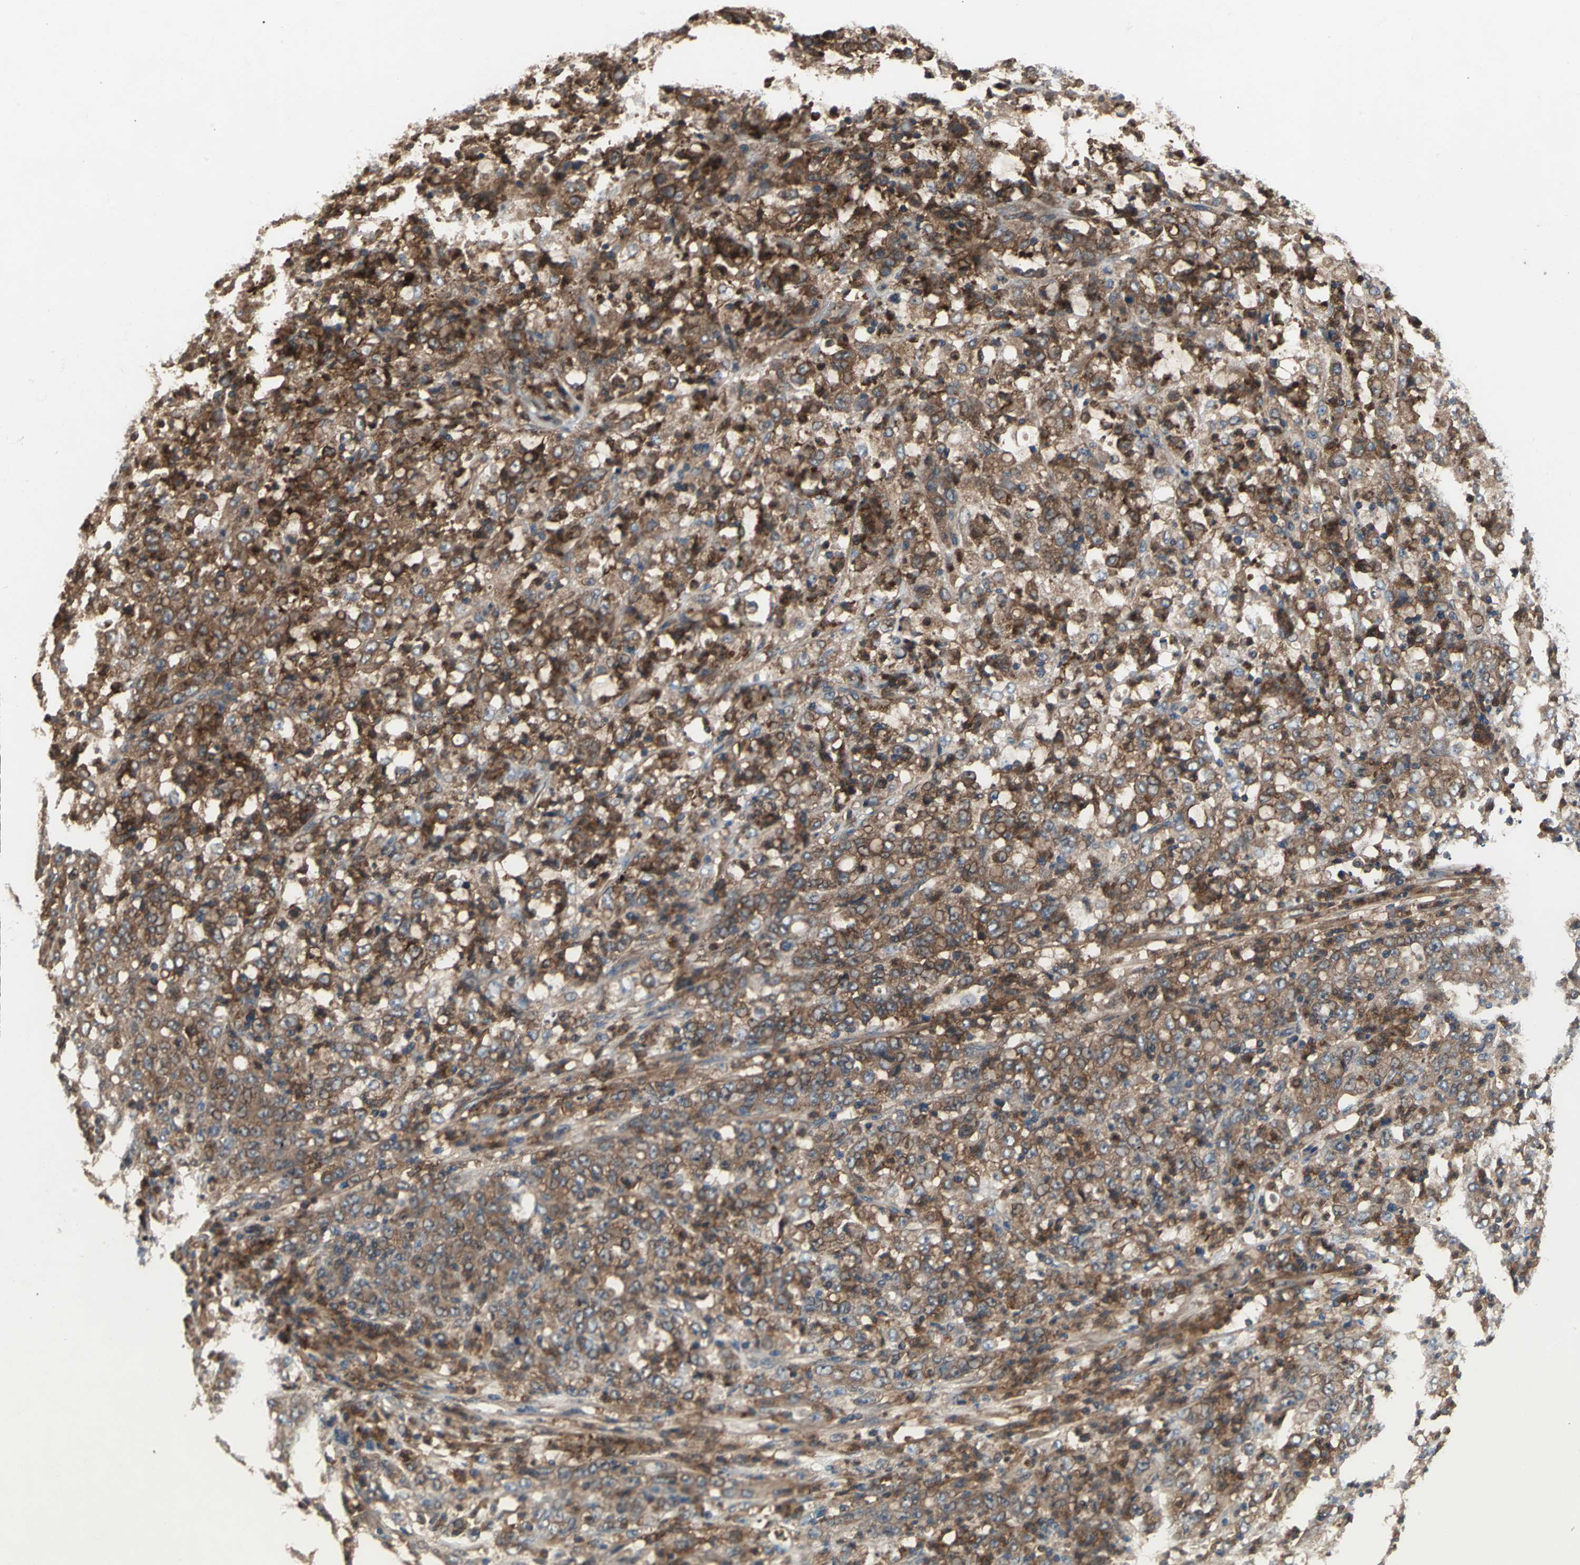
{"staining": {"intensity": "strong", "quantity": ">75%", "location": "cytoplasmic/membranous"}, "tissue": "stomach cancer", "cell_type": "Tumor cells", "image_type": "cancer", "snomed": [{"axis": "morphology", "description": "Adenocarcinoma, NOS"}, {"axis": "topography", "description": "Stomach, lower"}], "caption": "This micrograph exhibits IHC staining of stomach cancer, with high strong cytoplasmic/membranous positivity in approximately >75% of tumor cells.", "gene": "CAPN1", "patient": {"sex": "female", "age": 71}}